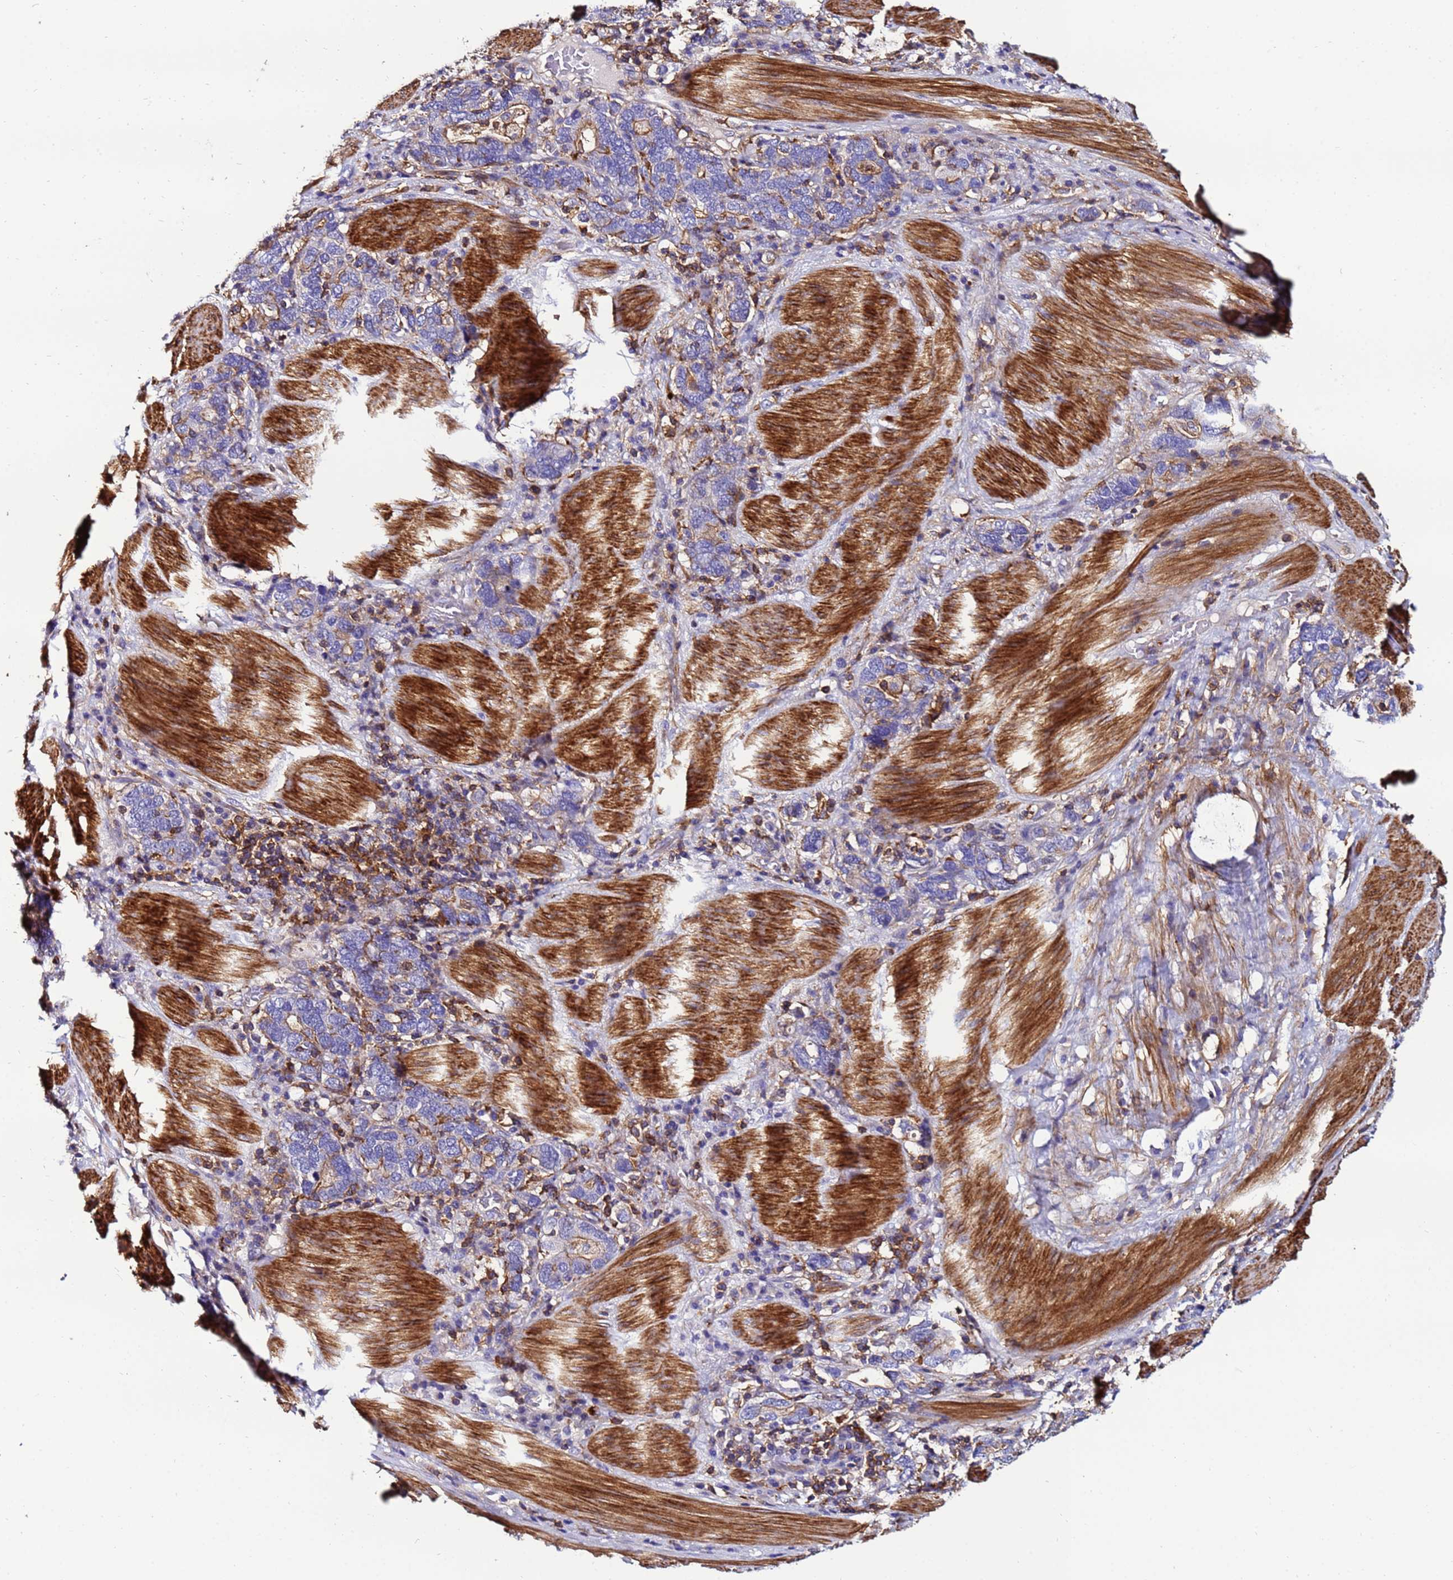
{"staining": {"intensity": "moderate", "quantity": "<25%", "location": "cytoplasmic/membranous"}, "tissue": "stomach cancer", "cell_type": "Tumor cells", "image_type": "cancer", "snomed": [{"axis": "morphology", "description": "Adenocarcinoma, NOS"}, {"axis": "topography", "description": "Stomach, upper"}, {"axis": "topography", "description": "Stomach"}], "caption": "Moderate cytoplasmic/membranous expression is appreciated in approximately <25% of tumor cells in stomach adenocarcinoma.", "gene": "ACTB", "patient": {"sex": "male", "age": 62}}